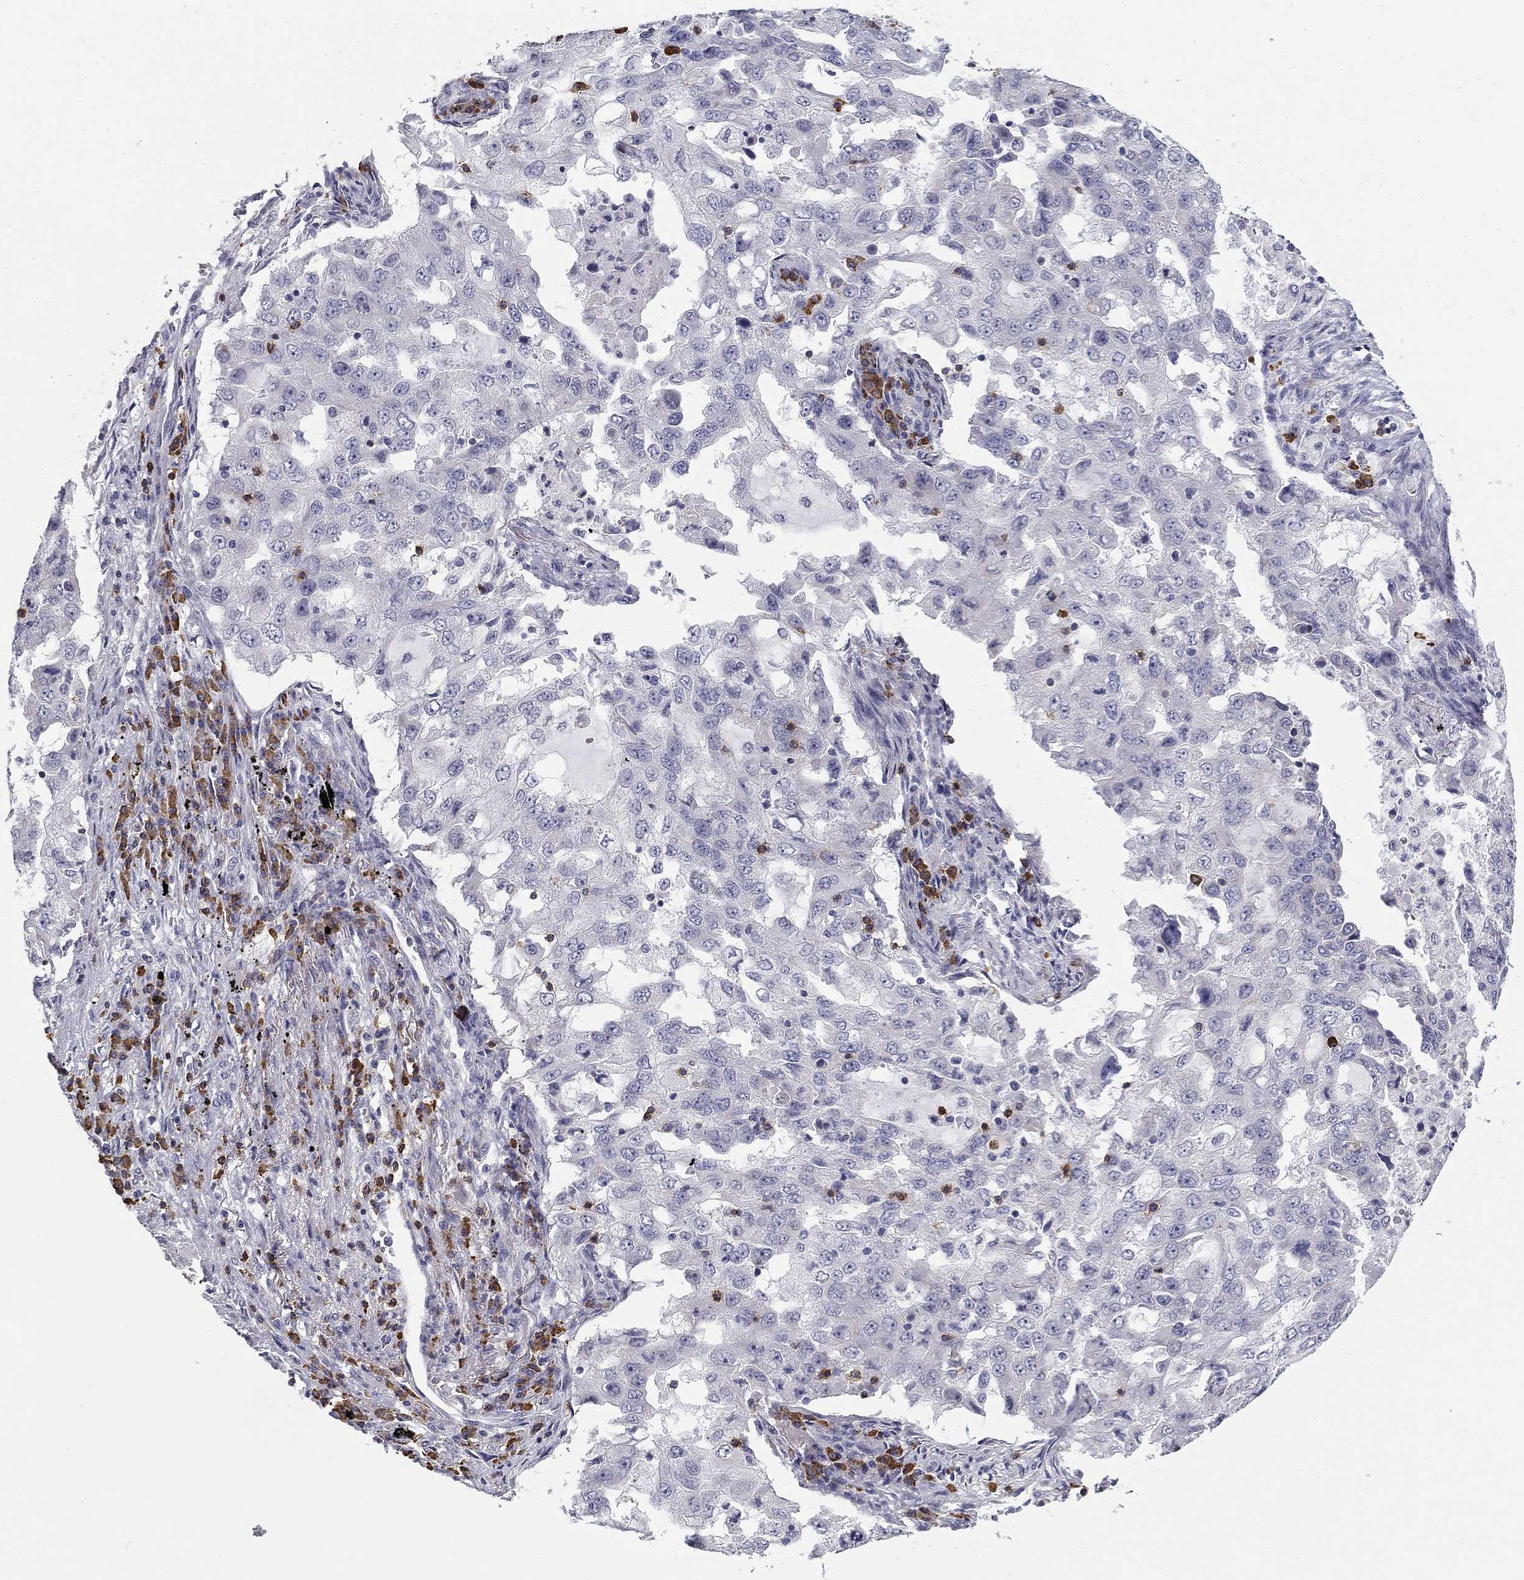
{"staining": {"intensity": "negative", "quantity": "none", "location": "none"}, "tissue": "lung cancer", "cell_type": "Tumor cells", "image_type": "cancer", "snomed": [{"axis": "morphology", "description": "Adenocarcinoma, NOS"}, {"axis": "topography", "description": "Lung"}], "caption": "This is an immunohistochemistry micrograph of lung adenocarcinoma. There is no staining in tumor cells.", "gene": "TRAT1", "patient": {"sex": "female", "age": 61}}